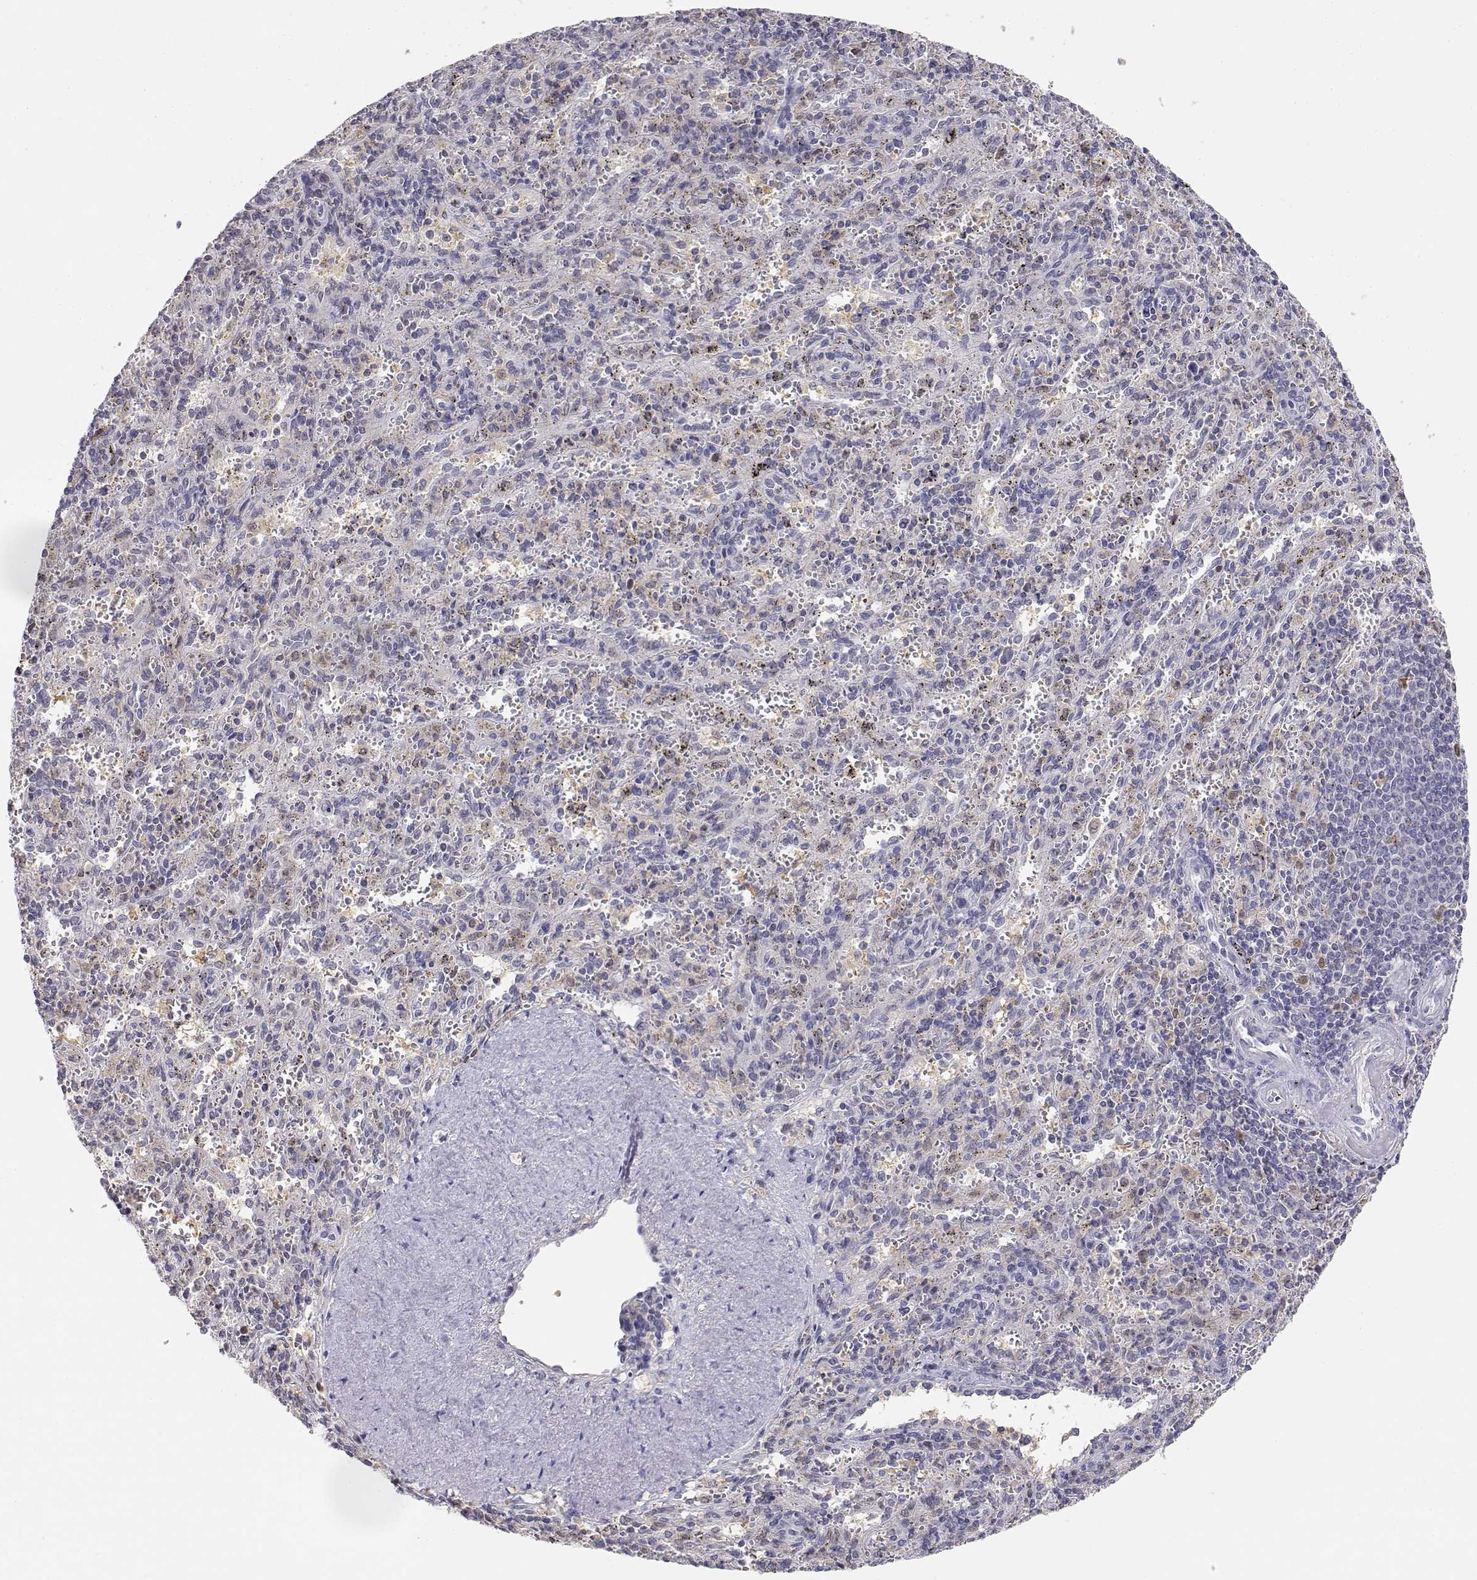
{"staining": {"intensity": "negative", "quantity": "none", "location": "none"}, "tissue": "spleen", "cell_type": "Cells in red pulp", "image_type": "normal", "snomed": [{"axis": "morphology", "description": "Normal tissue, NOS"}, {"axis": "topography", "description": "Spleen"}], "caption": "An IHC photomicrograph of normal spleen is shown. There is no staining in cells in red pulp of spleen.", "gene": "ADA", "patient": {"sex": "male", "age": 57}}